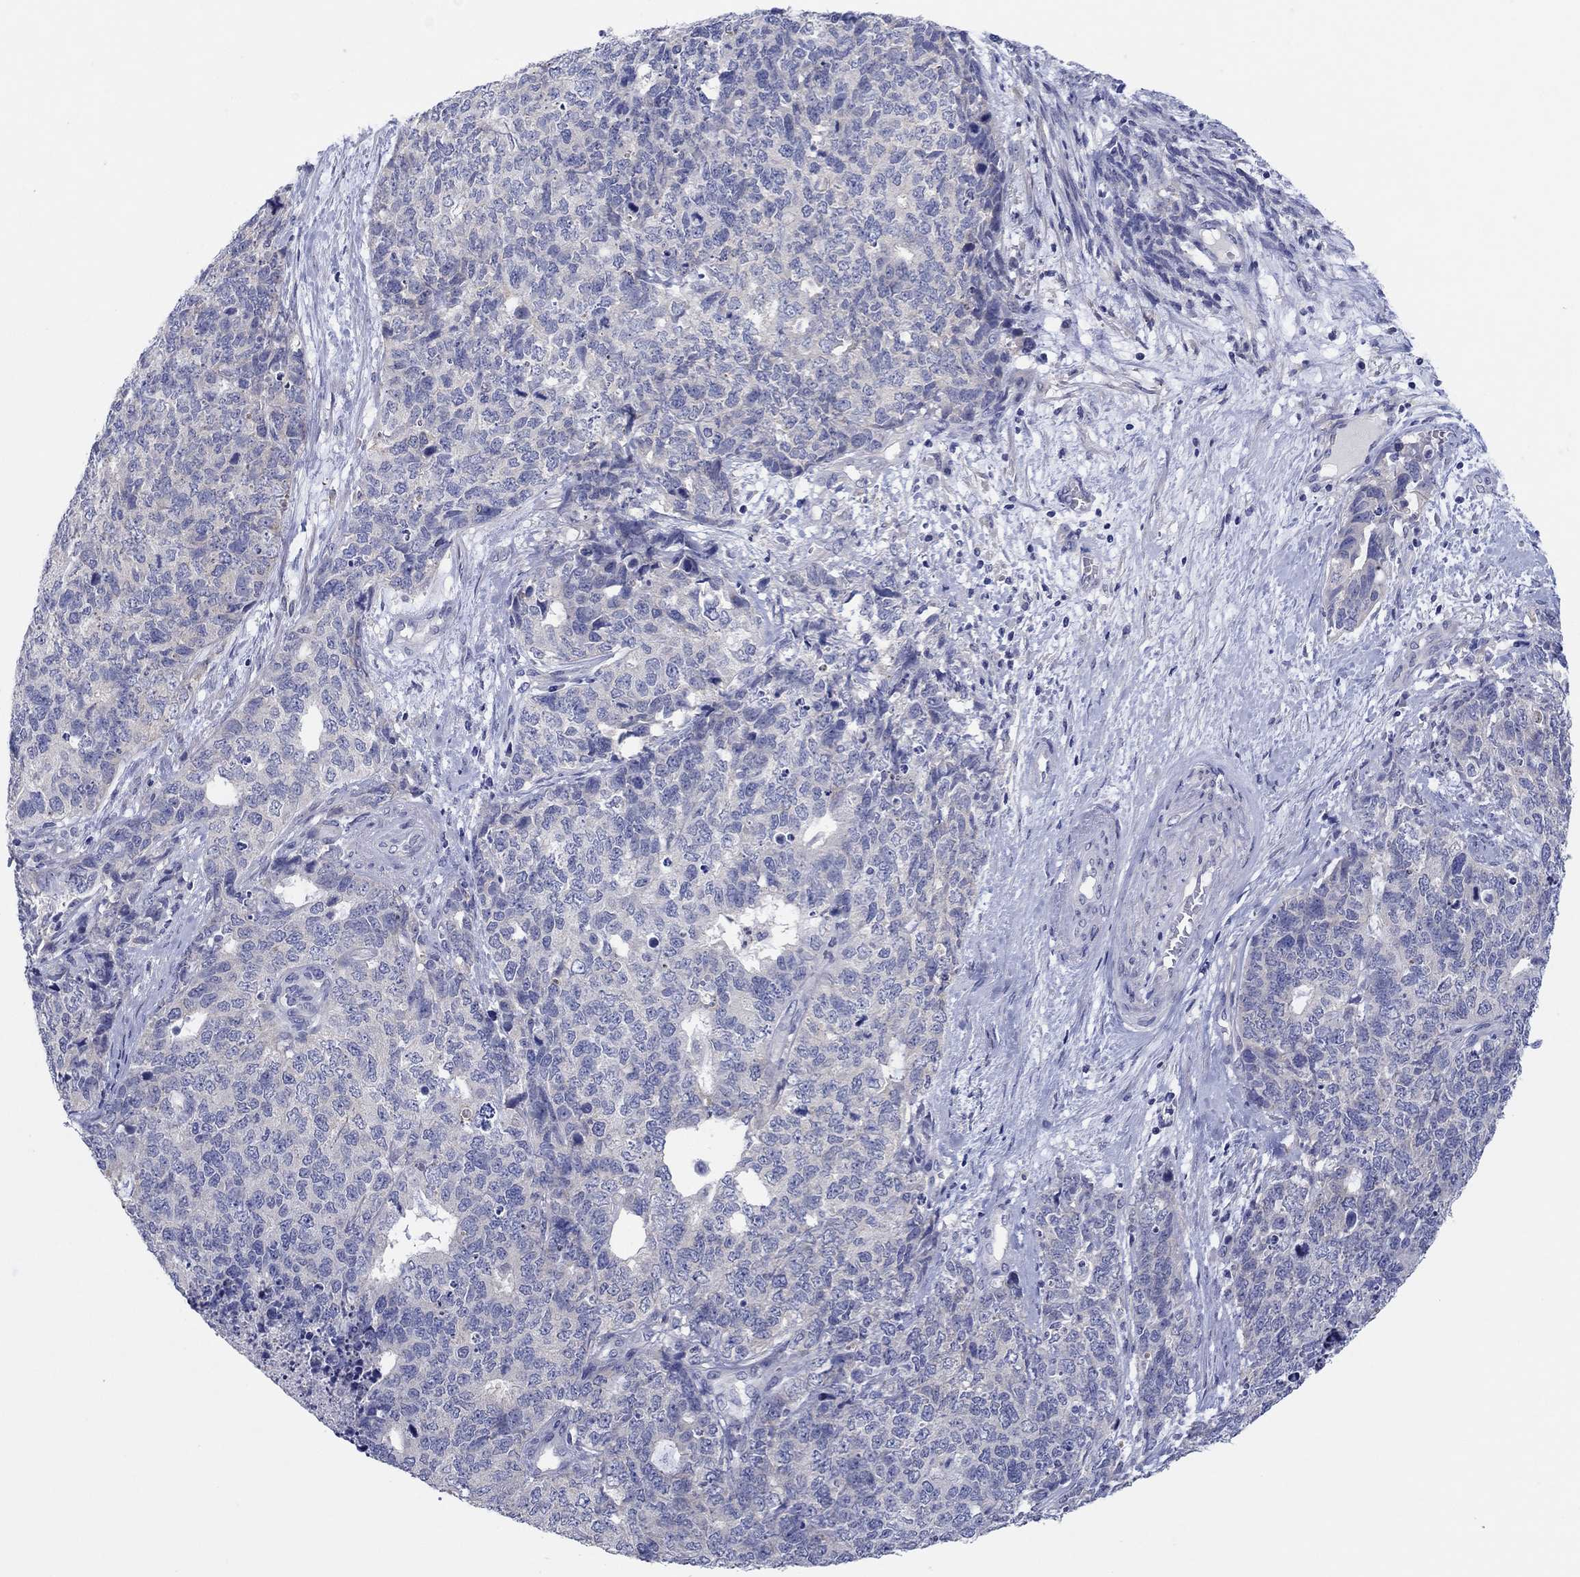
{"staining": {"intensity": "negative", "quantity": "none", "location": "none"}, "tissue": "cervical cancer", "cell_type": "Tumor cells", "image_type": "cancer", "snomed": [{"axis": "morphology", "description": "Squamous cell carcinoma, NOS"}, {"axis": "topography", "description": "Cervix"}], "caption": "Immunohistochemical staining of human cervical cancer (squamous cell carcinoma) shows no significant positivity in tumor cells.", "gene": "HDC", "patient": {"sex": "female", "age": 63}}